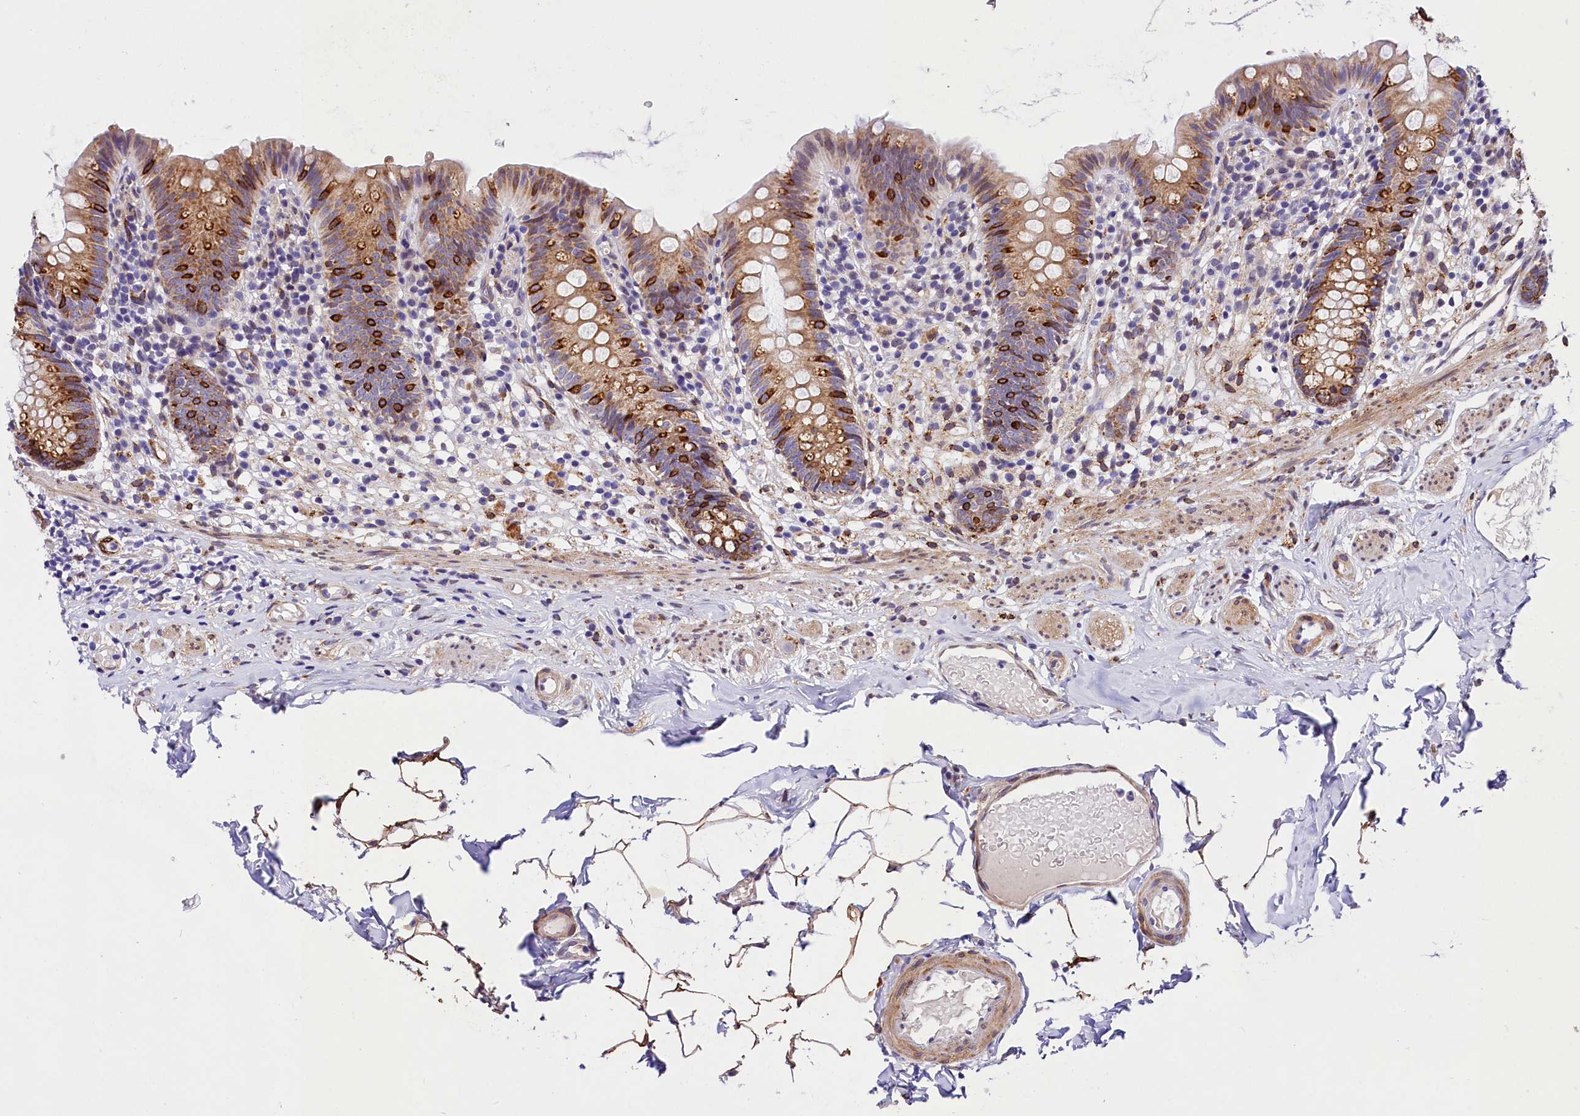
{"staining": {"intensity": "moderate", "quantity": ">75%", "location": "cytoplasmic/membranous"}, "tissue": "appendix", "cell_type": "Glandular cells", "image_type": "normal", "snomed": [{"axis": "morphology", "description": "Normal tissue, NOS"}, {"axis": "topography", "description": "Appendix"}], "caption": "About >75% of glandular cells in benign appendix show moderate cytoplasmic/membranous protein expression as visualized by brown immunohistochemical staining.", "gene": "ITGA1", "patient": {"sex": "male", "age": 55}}